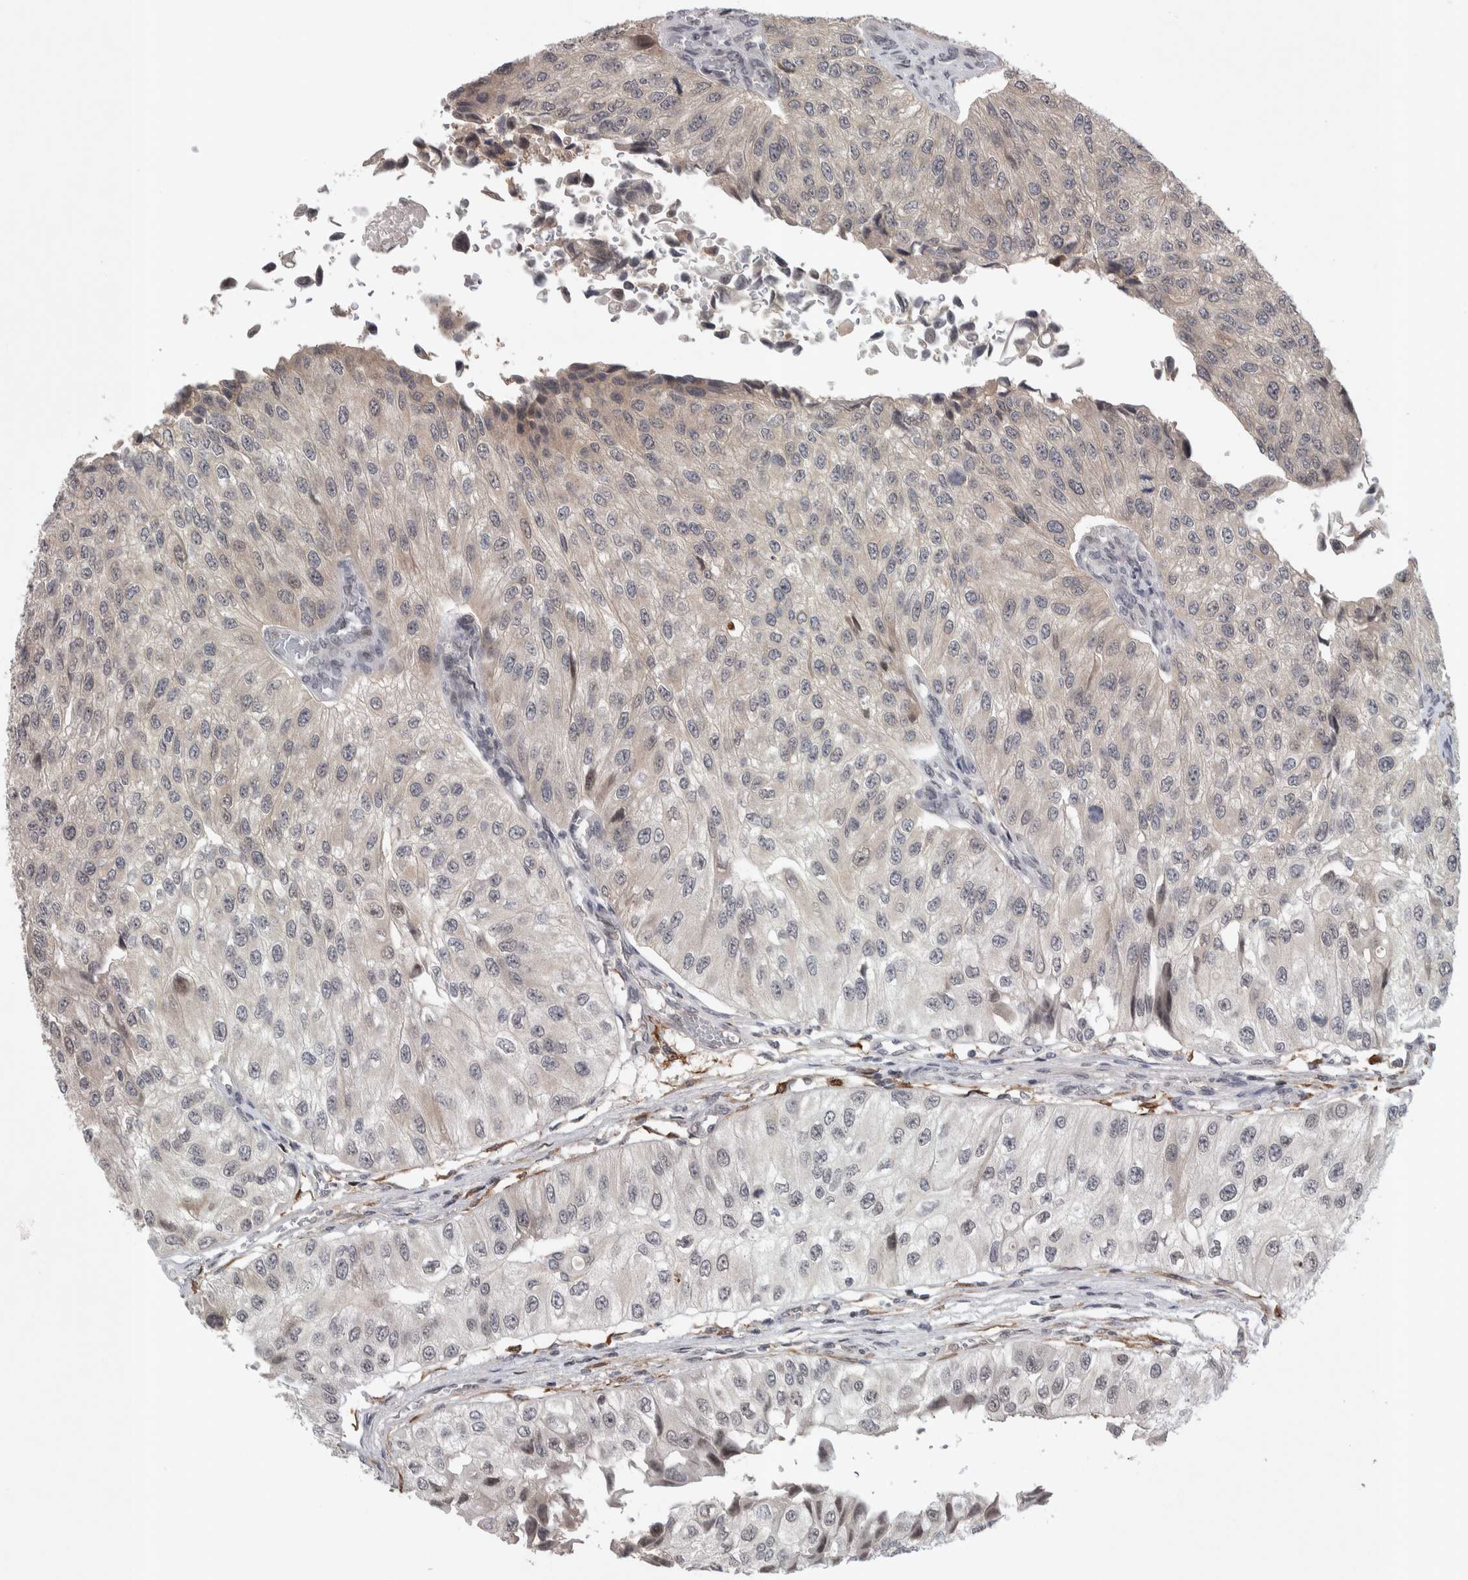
{"staining": {"intensity": "weak", "quantity": "<25%", "location": "cytoplasmic/membranous"}, "tissue": "urothelial cancer", "cell_type": "Tumor cells", "image_type": "cancer", "snomed": [{"axis": "morphology", "description": "Urothelial carcinoma, High grade"}, {"axis": "topography", "description": "Kidney"}, {"axis": "topography", "description": "Urinary bladder"}], "caption": "Protein analysis of urothelial cancer exhibits no significant positivity in tumor cells.", "gene": "ZSCAN21", "patient": {"sex": "male", "age": 77}}